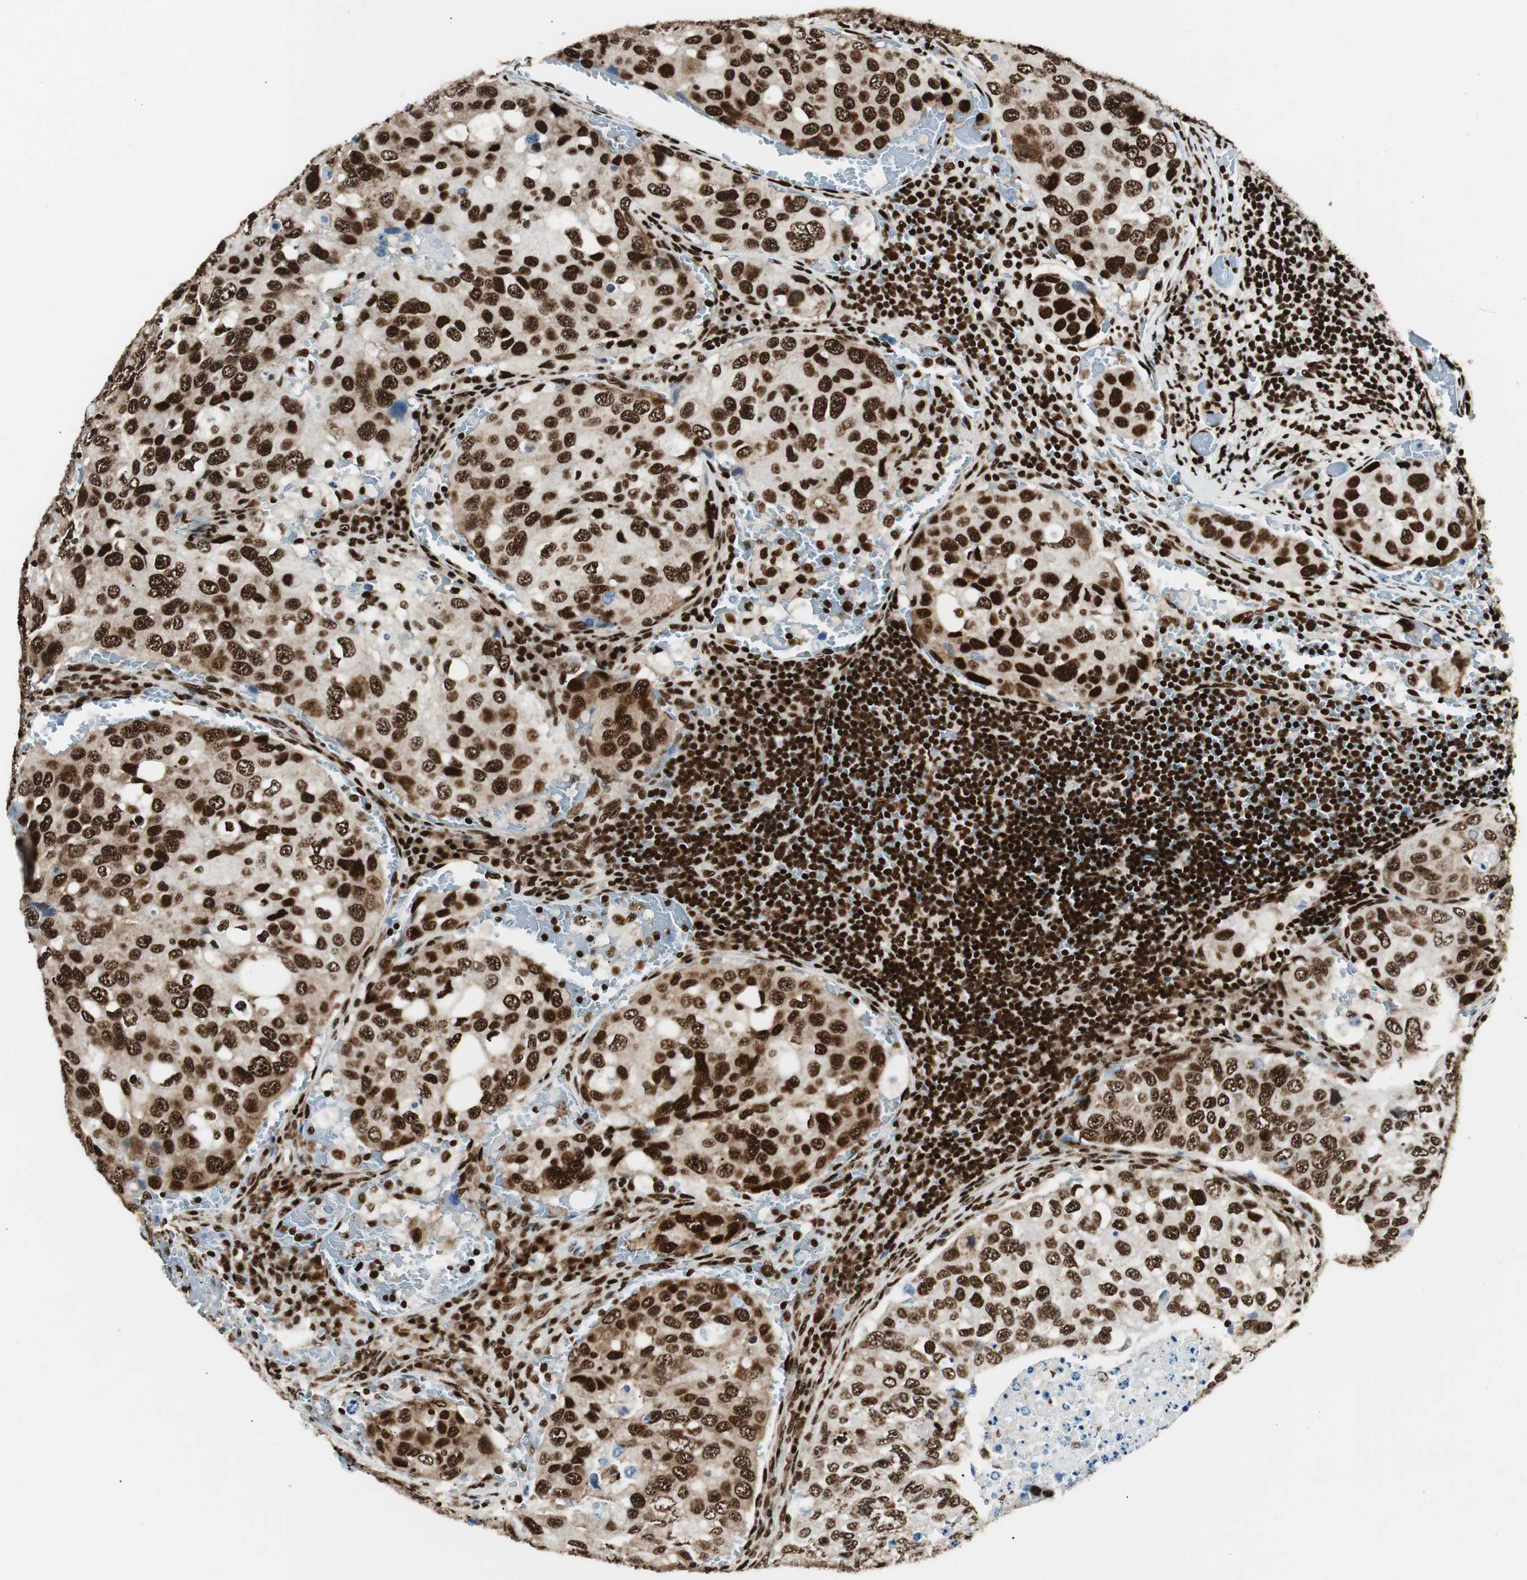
{"staining": {"intensity": "strong", "quantity": ">75%", "location": "nuclear"}, "tissue": "urothelial cancer", "cell_type": "Tumor cells", "image_type": "cancer", "snomed": [{"axis": "morphology", "description": "Urothelial carcinoma, High grade"}, {"axis": "topography", "description": "Lymph node"}, {"axis": "topography", "description": "Urinary bladder"}], "caption": "This photomicrograph reveals immunohistochemistry (IHC) staining of human urothelial cancer, with high strong nuclear expression in approximately >75% of tumor cells.", "gene": "EWSR1", "patient": {"sex": "male", "age": 51}}